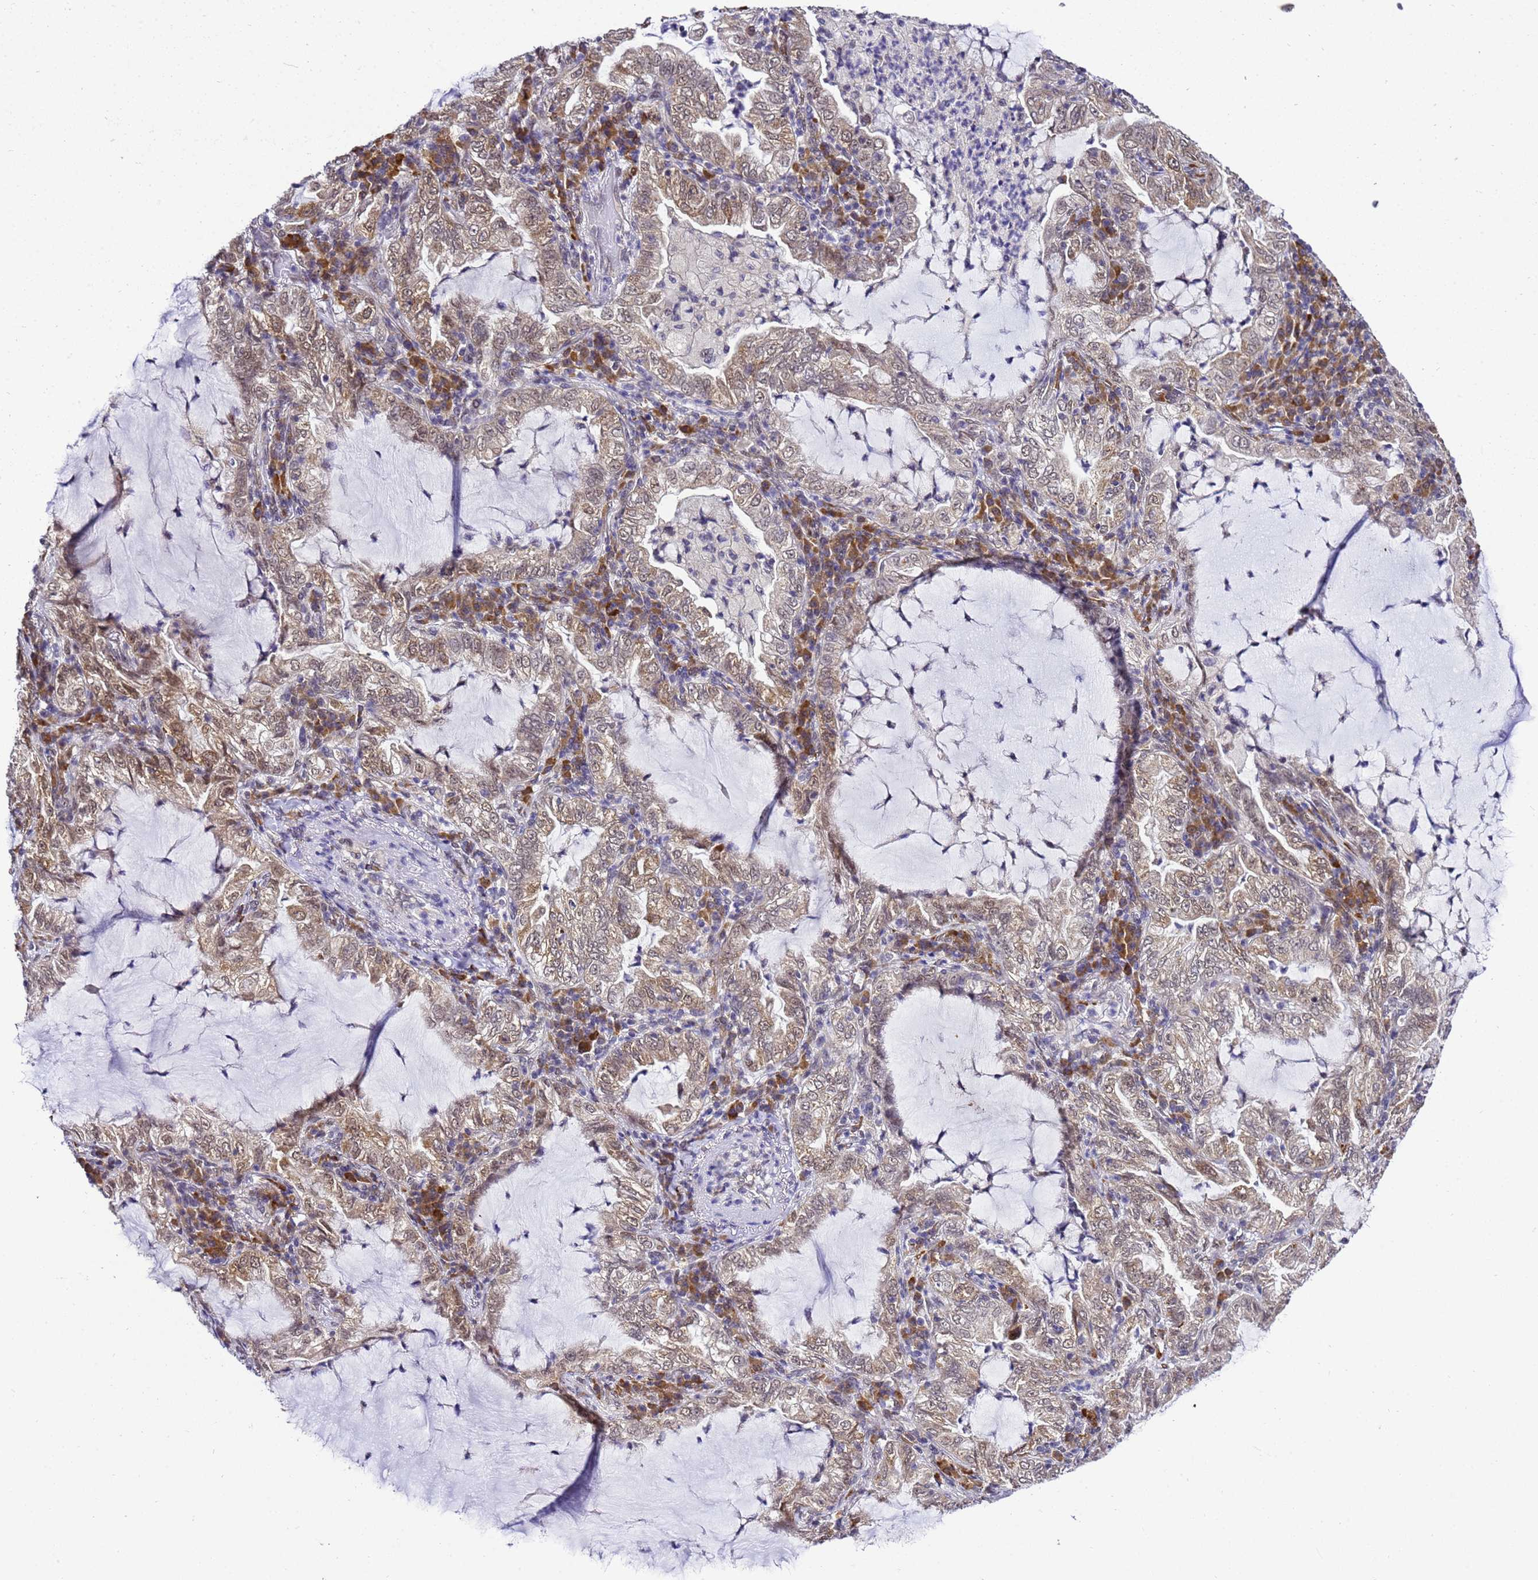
{"staining": {"intensity": "weak", "quantity": ">75%", "location": "cytoplasmic/membranous"}, "tissue": "lung cancer", "cell_type": "Tumor cells", "image_type": "cancer", "snomed": [{"axis": "morphology", "description": "Adenocarcinoma, NOS"}, {"axis": "topography", "description": "Lung"}], "caption": "A histopathology image of human lung cancer stained for a protein displays weak cytoplasmic/membranous brown staining in tumor cells. (DAB = brown stain, brightfield microscopy at high magnification).", "gene": "SMN1", "patient": {"sex": "female", "age": 73}}